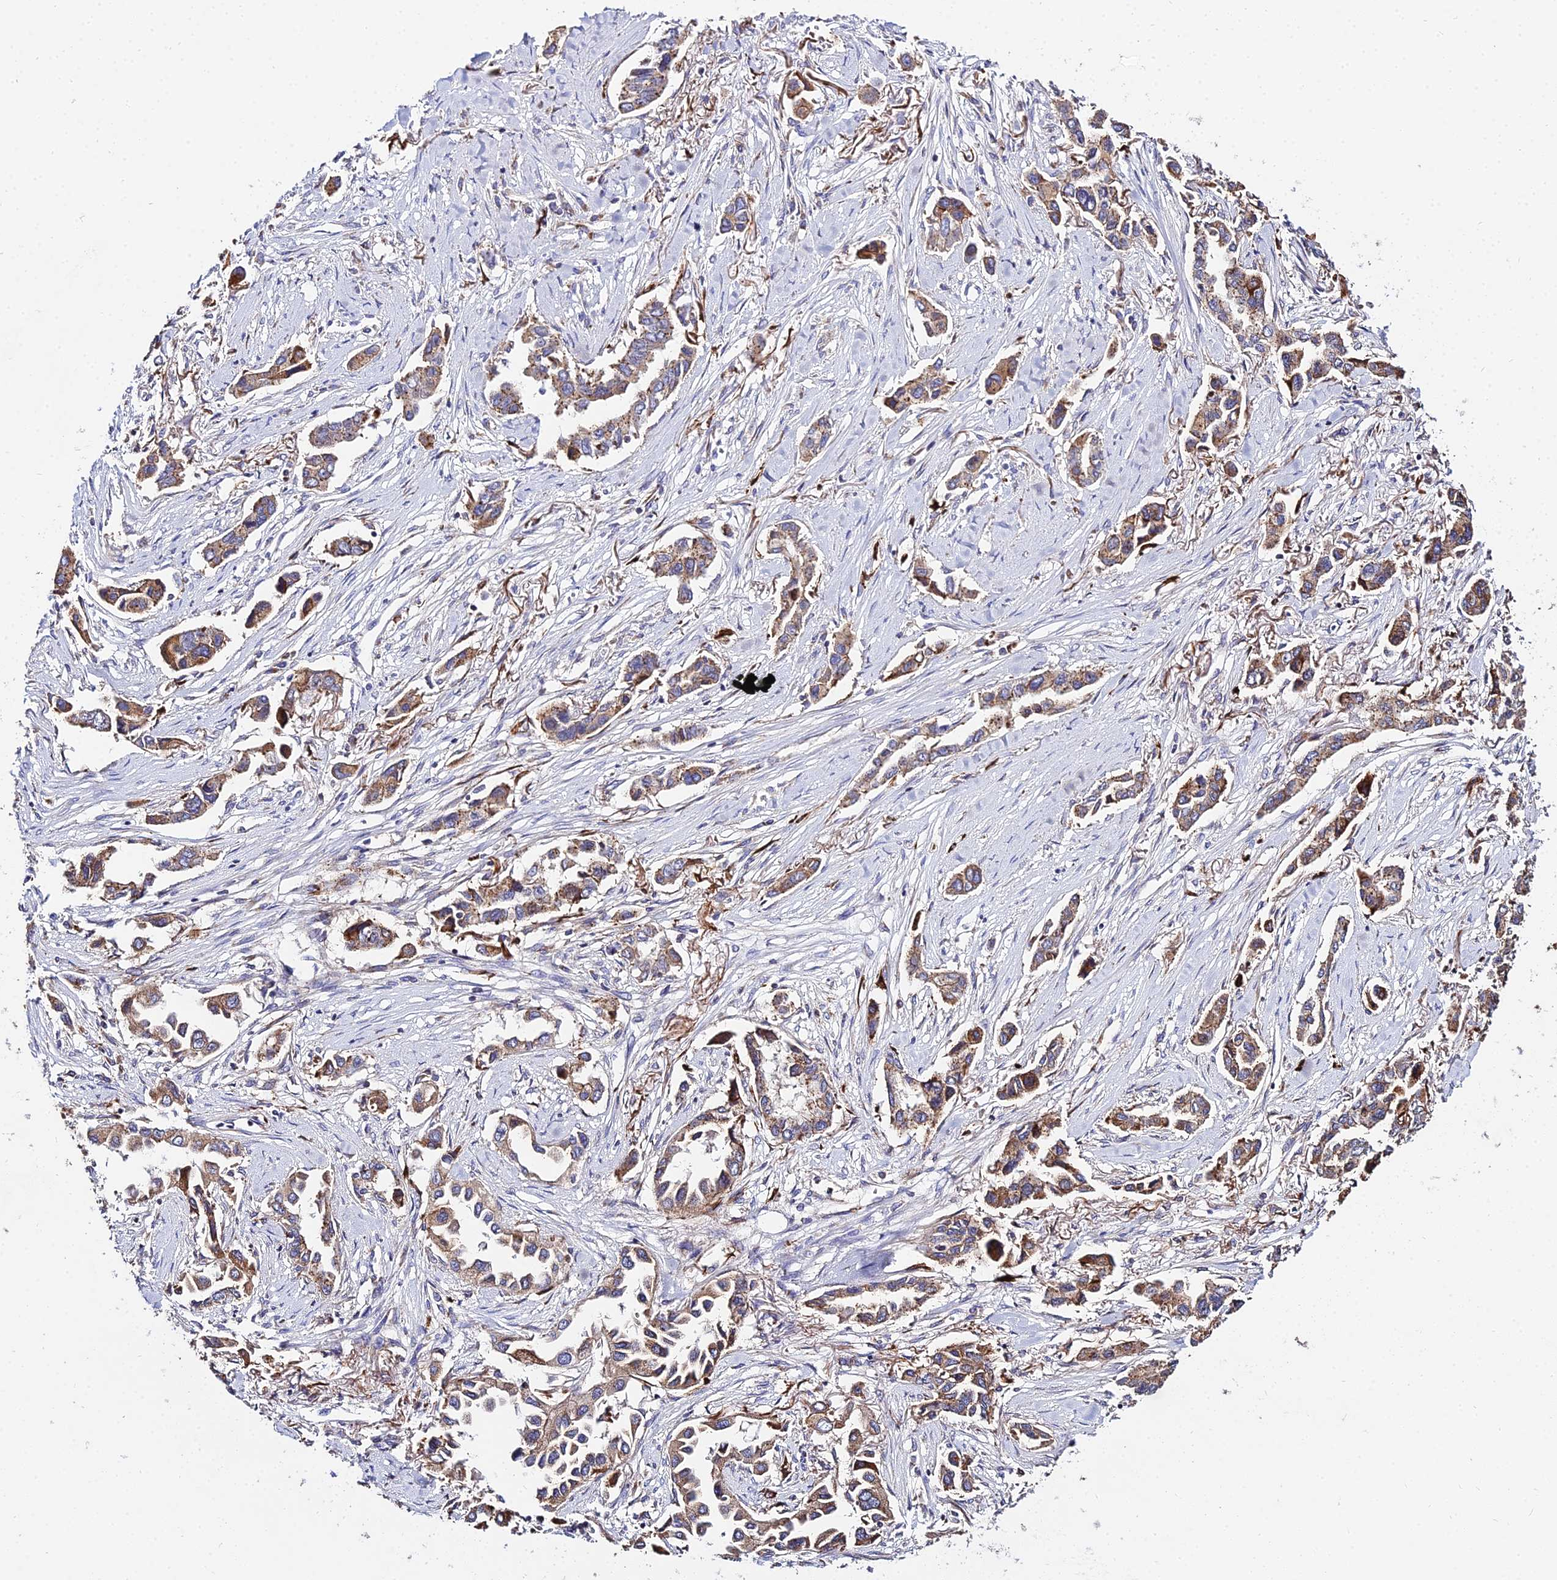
{"staining": {"intensity": "moderate", "quantity": ">75%", "location": "cytoplasmic/membranous"}, "tissue": "lung cancer", "cell_type": "Tumor cells", "image_type": "cancer", "snomed": [{"axis": "morphology", "description": "Adenocarcinoma, NOS"}, {"axis": "topography", "description": "Lung"}], "caption": "Immunohistochemistry (IHC) histopathology image of neoplastic tissue: lung cancer stained using IHC reveals medium levels of moderate protein expression localized specifically in the cytoplasmic/membranous of tumor cells, appearing as a cytoplasmic/membranous brown color.", "gene": "PEX19", "patient": {"sex": "female", "age": 76}}